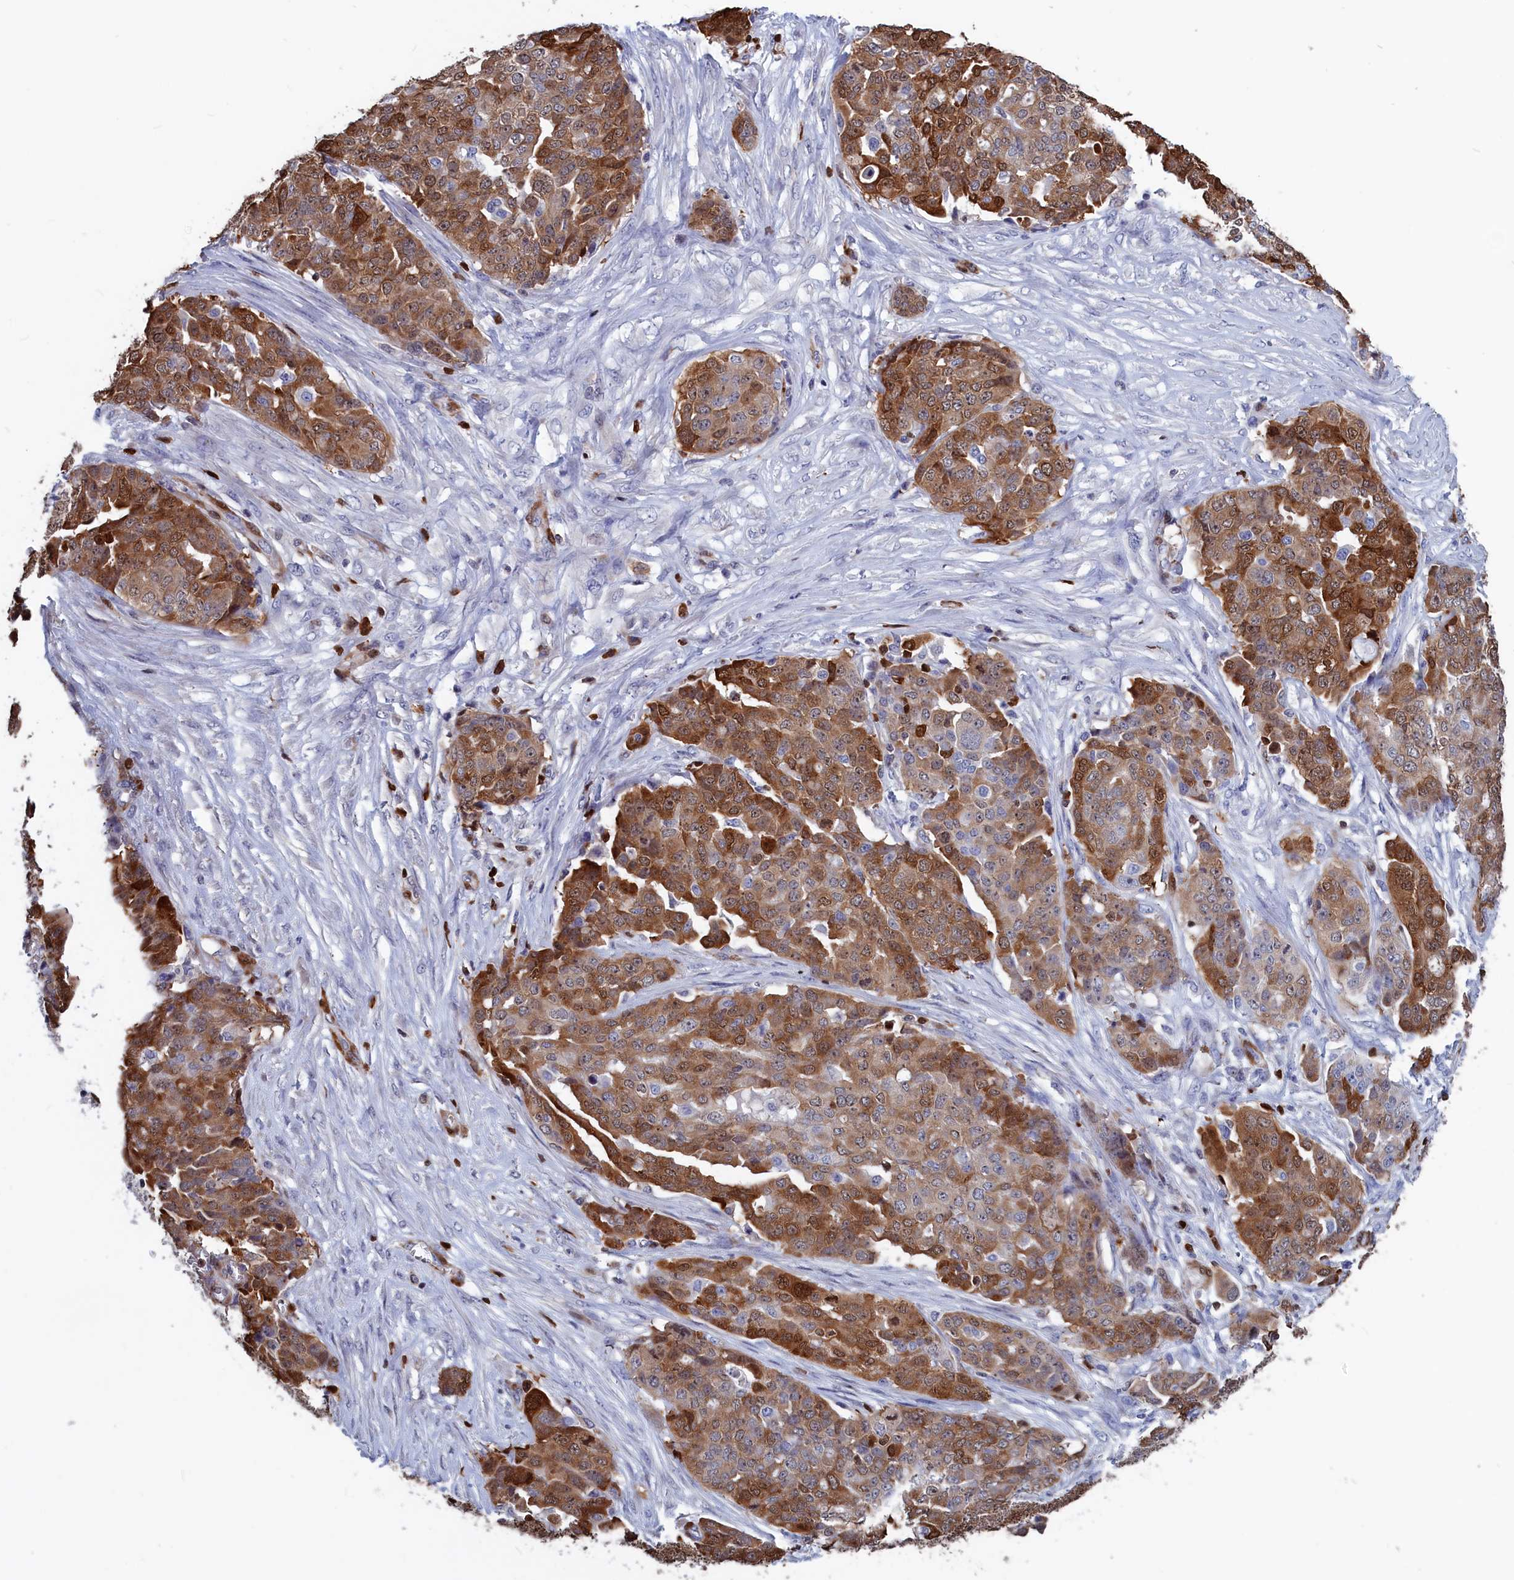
{"staining": {"intensity": "moderate", "quantity": ">75%", "location": "cytoplasmic/membranous,nuclear"}, "tissue": "ovarian cancer", "cell_type": "Tumor cells", "image_type": "cancer", "snomed": [{"axis": "morphology", "description": "Cystadenocarcinoma, serous, NOS"}, {"axis": "topography", "description": "Soft tissue"}, {"axis": "topography", "description": "Ovary"}], "caption": "DAB (3,3'-diaminobenzidine) immunohistochemical staining of human ovarian cancer (serous cystadenocarcinoma) displays moderate cytoplasmic/membranous and nuclear protein positivity in about >75% of tumor cells. (DAB = brown stain, brightfield microscopy at high magnification).", "gene": "CRIP1", "patient": {"sex": "female", "age": 57}}